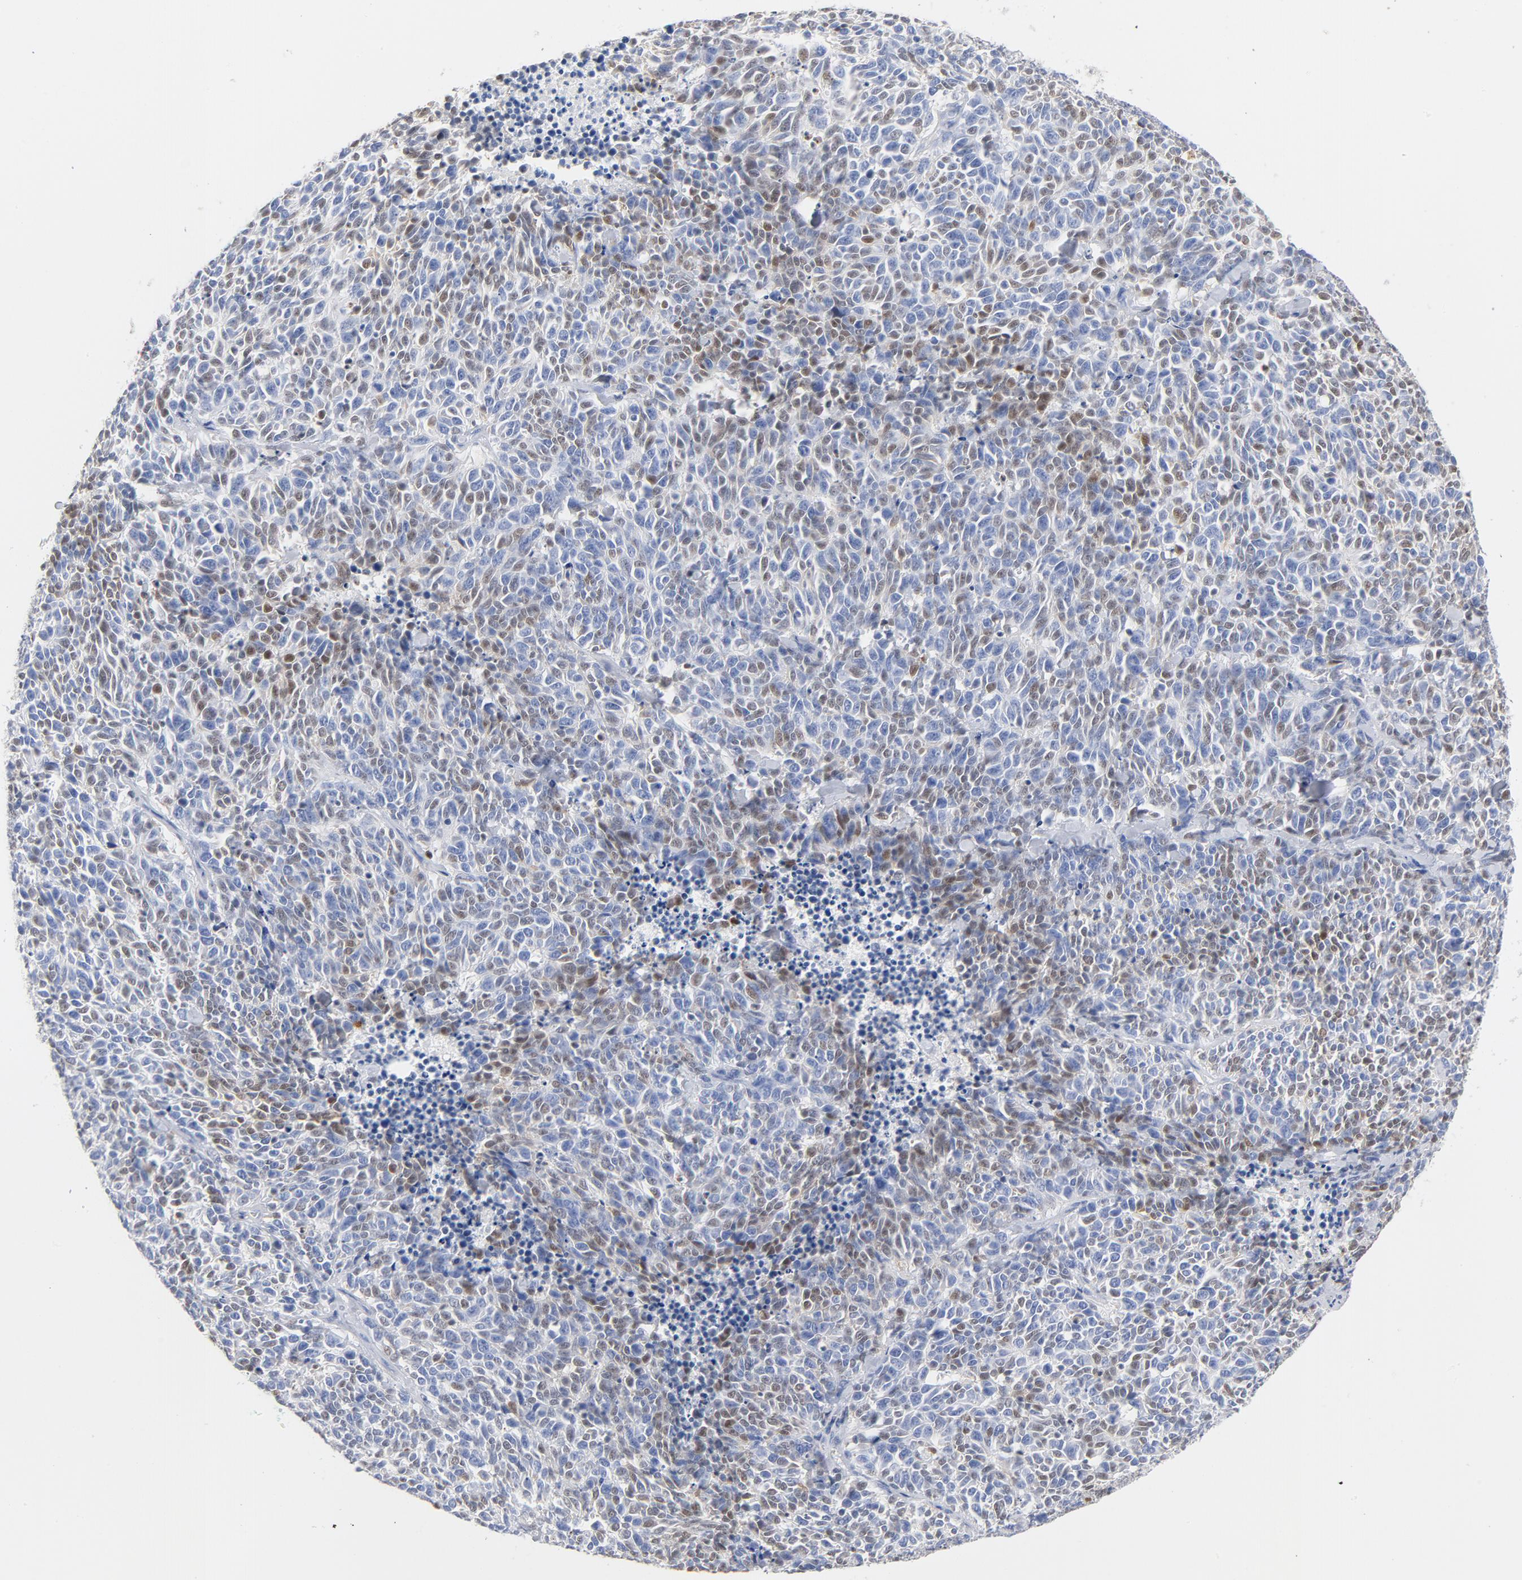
{"staining": {"intensity": "weak", "quantity": "25%-75%", "location": "nuclear"}, "tissue": "lung cancer", "cell_type": "Tumor cells", "image_type": "cancer", "snomed": [{"axis": "morphology", "description": "Neoplasm, malignant, NOS"}, {"axis": "topography", "description": "Lung"}], "caption": "Immunohistochemistry photomicrograph of human lung cancer stained for a protein (brown), which shows low levels of weak nuclear expression in approximately 25%-75% of tumor cells.", "gene": "CDKN1B", "patient": {"sex": "female", "age": 58}}